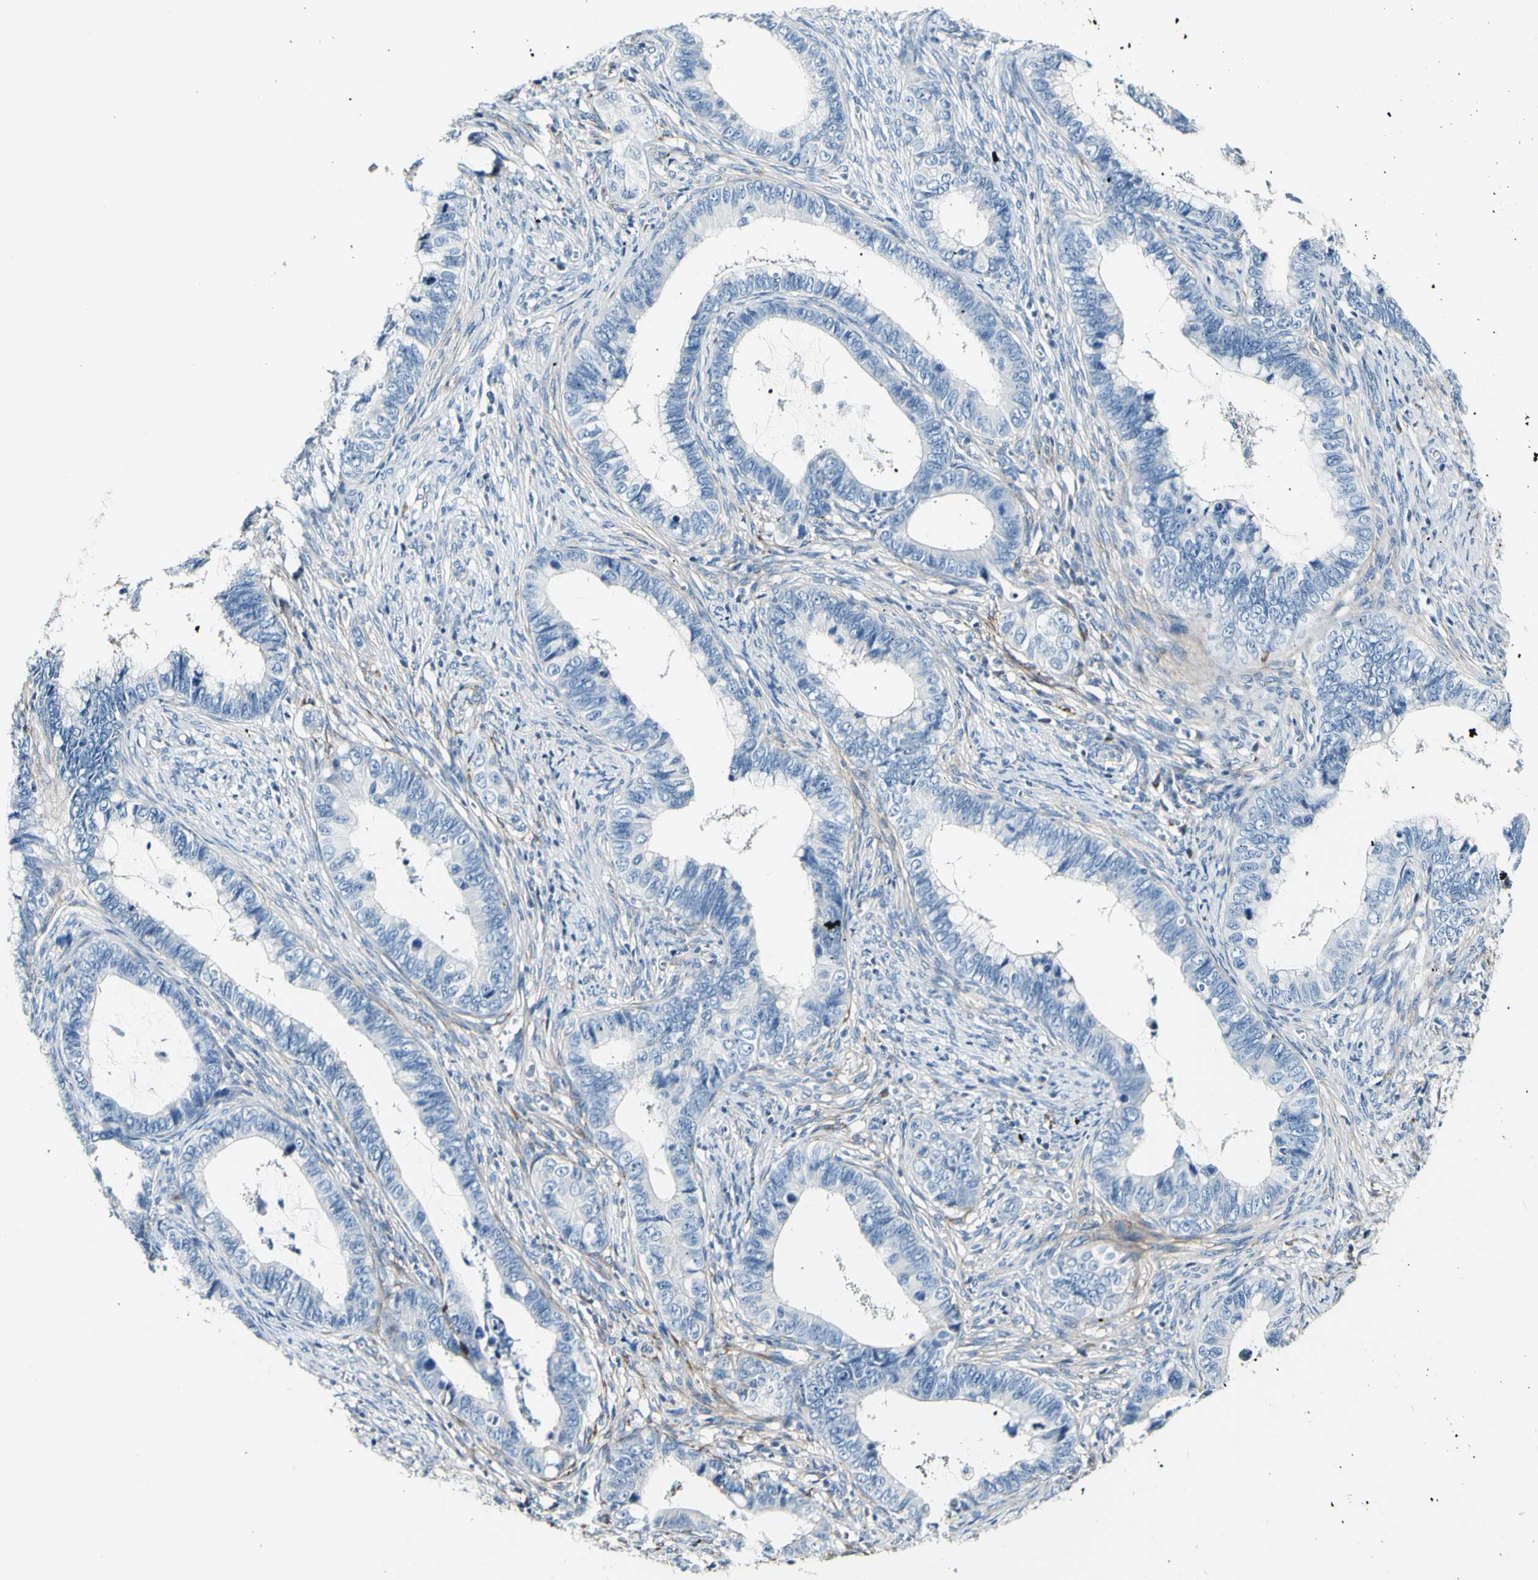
{"staining": {"intensity": "negative", "quantity": "none", "location": "none"}, "tissue": "cervical cancer", "cell_type": "Tumor cells", "image_type": "cancer", "snomed": [{"axis": "morphology", "description": "Adenocarcinoma, NOS"}, {"axis": "topography", "description": "Cervix"}], "caption": "The immunohistochemistry (IHC) histopathology image has no significant expression in tumor cells of cervical adenocarcinoma tissue. Brightfield microscopy of immunohistochemistry (IHC) stained with DAB (brown) and hematoxylin (blue), captured at high magnification.", "gene": "COL6A3", "patient": {"sex": "female", "age": 44}}